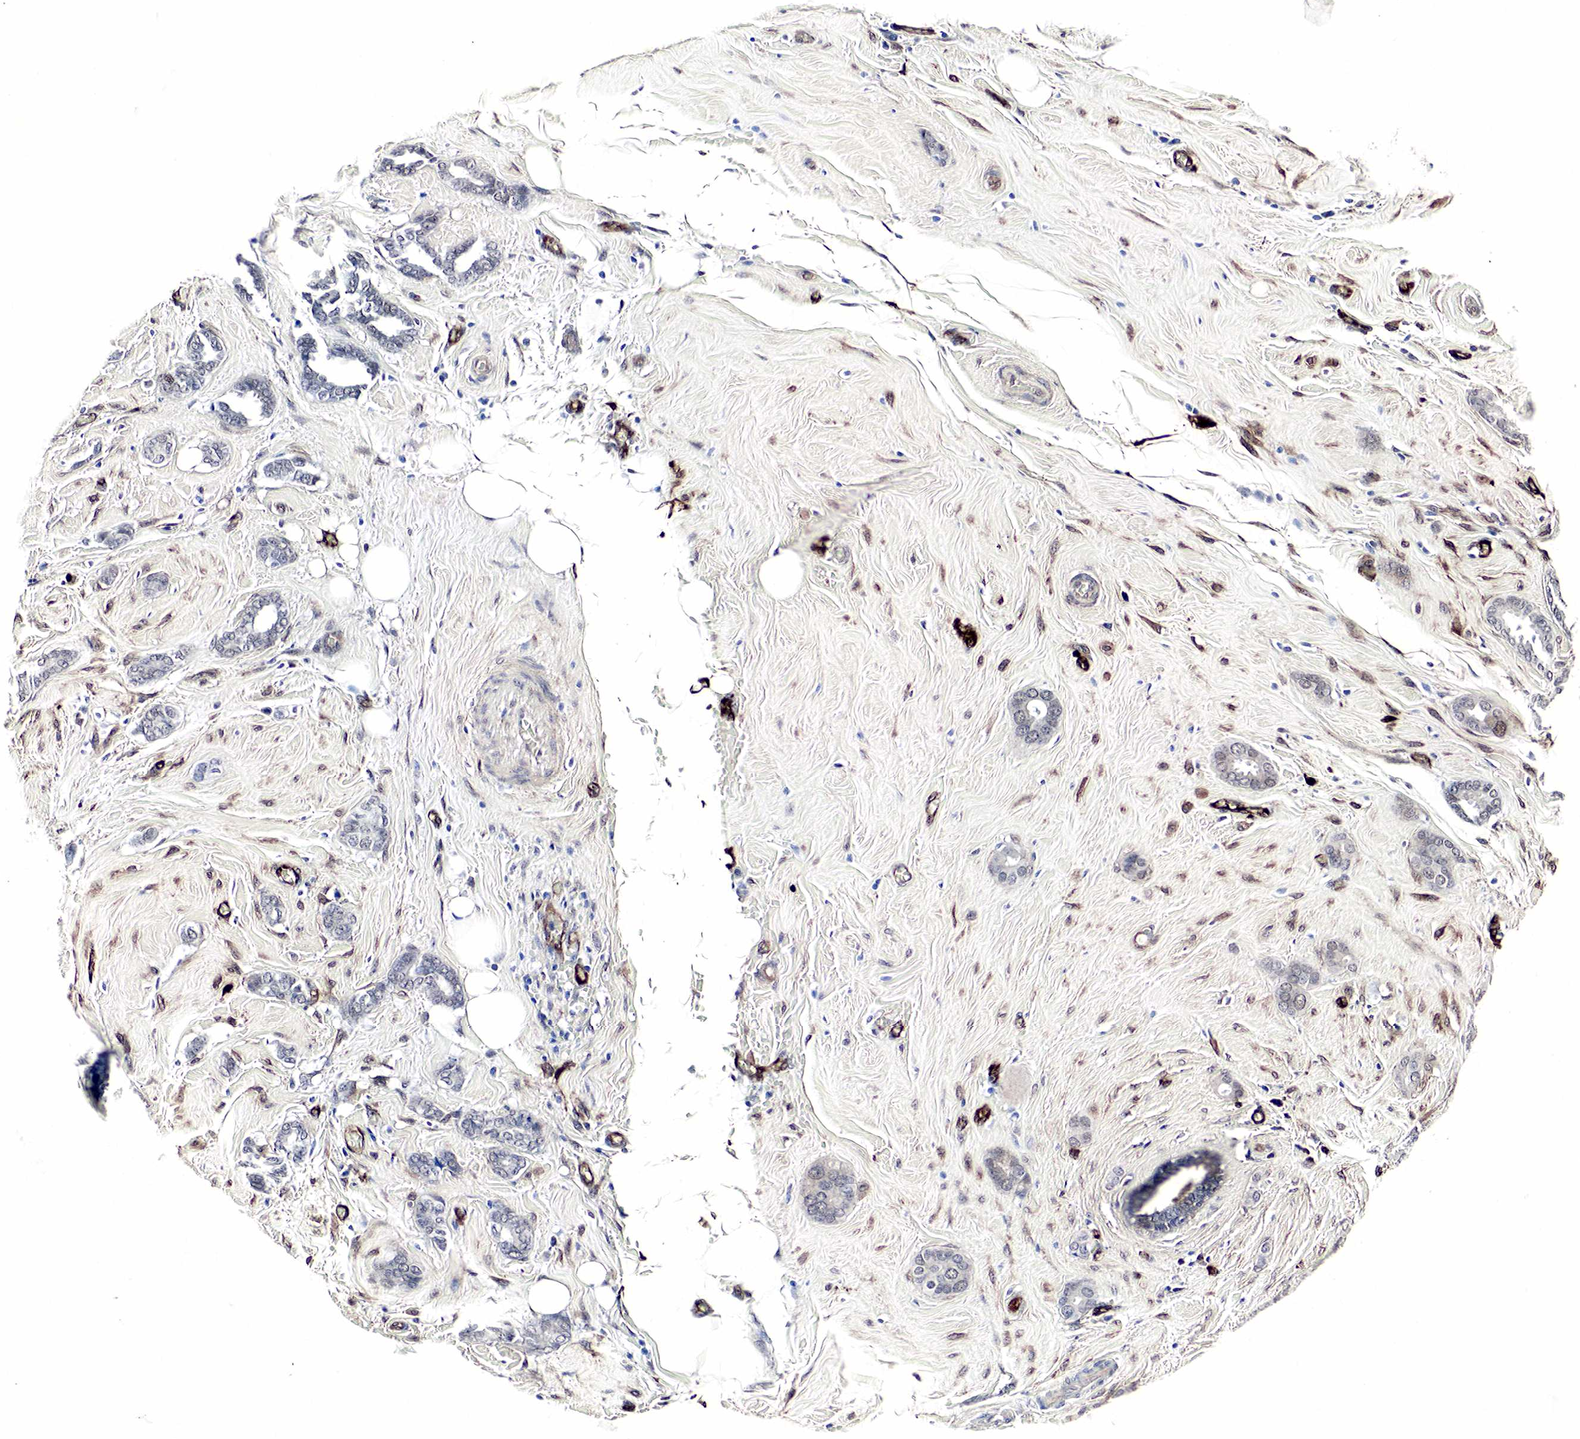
{"staining": {"intensity": "negative", "quantity": "none", "location": "none"}, "tissue": "breast cancer", "cell_type": "Tumor cells", "image_type": "cancer", "snomed": [{"axis": "morphology", "description": "Duct carcinoma"}, {"axis": "topography", "description": "Breast"}], "caption": "Tumor cells are negative for protein expression in human breast cancer.", "gene": "SPIN1", "patient": {"sex": "female", "age": 50}}